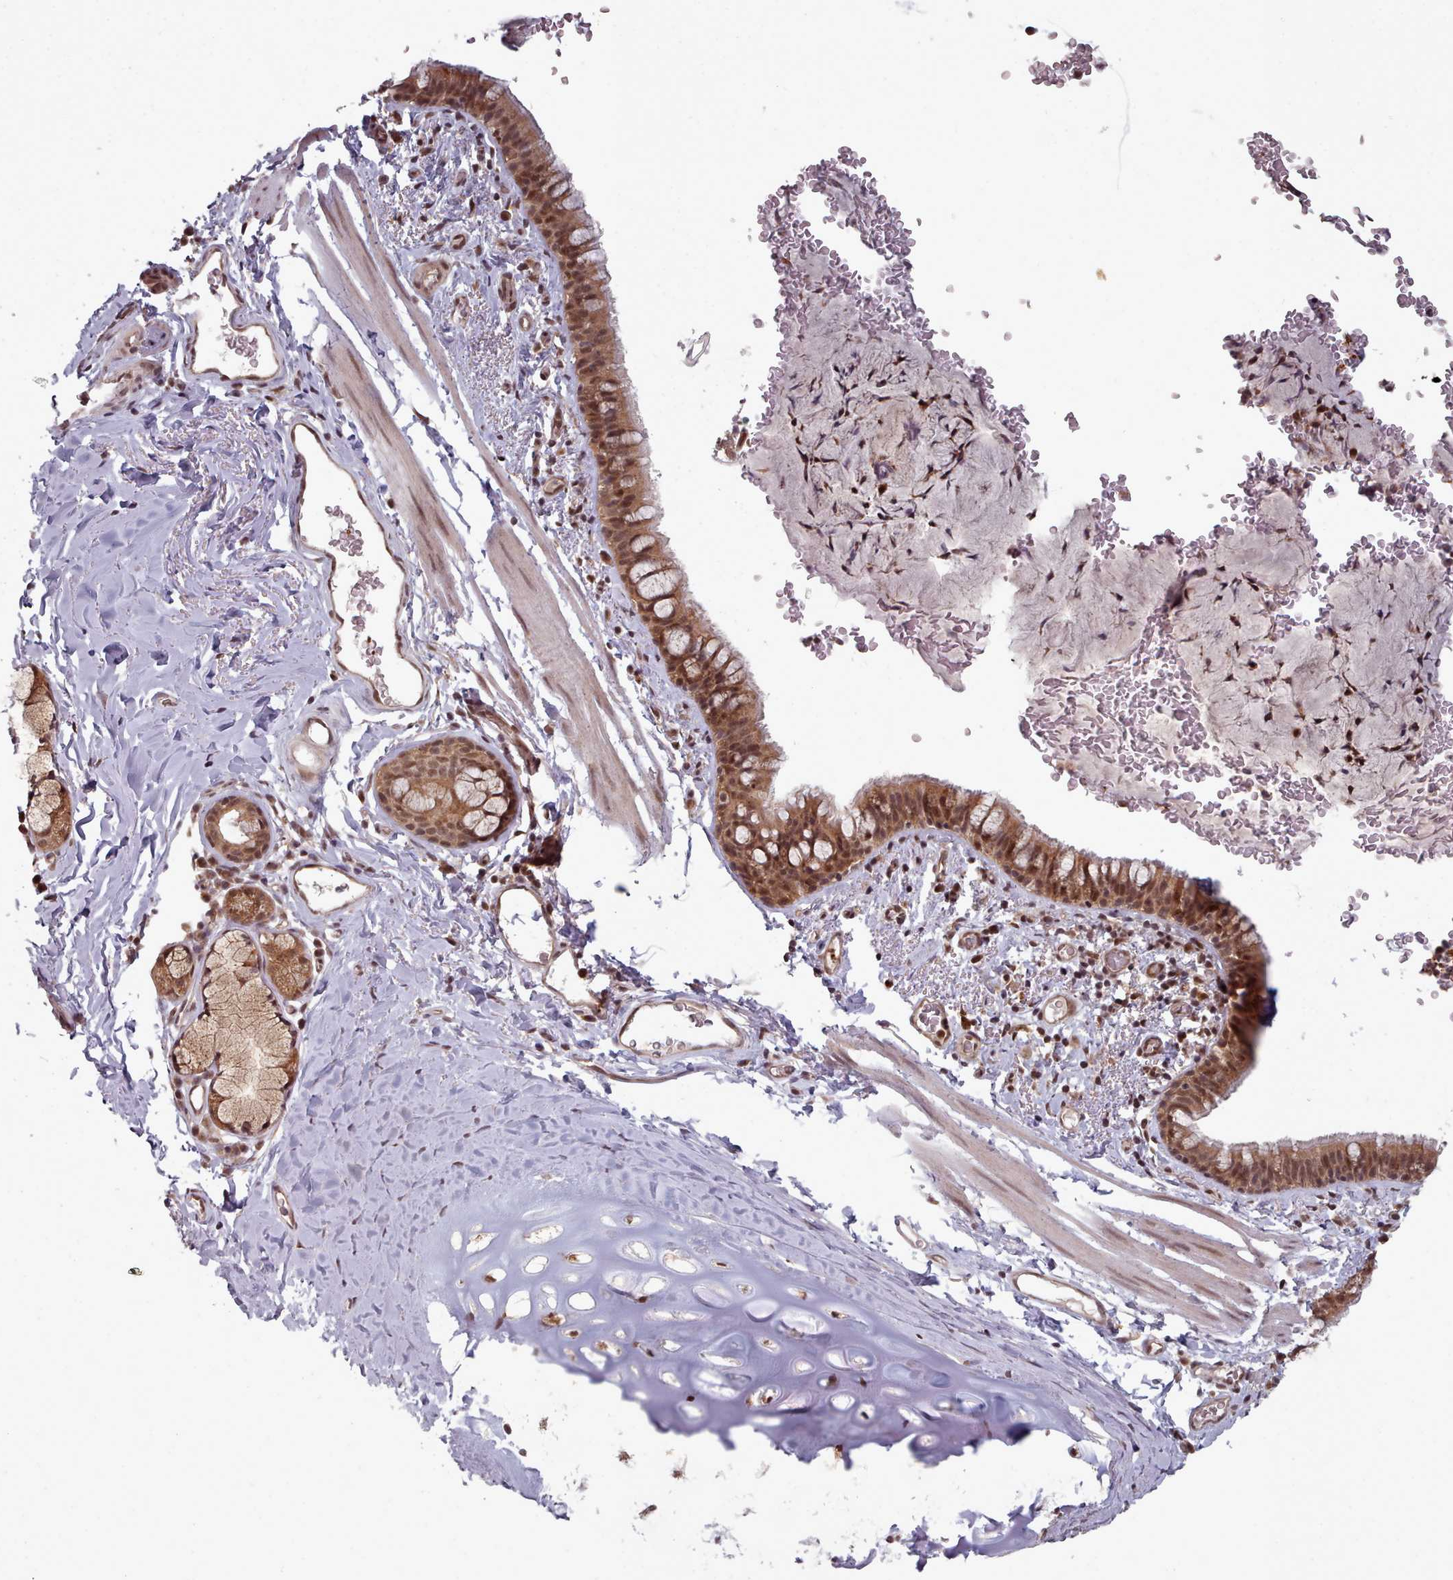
{"staining": {"intensity": "moderate", "quantity": ">75%", "location": "cytoplasmic/membranous,nuclear"}, "tissue": "bronchus", "cell_type": "Respiratory epithelial cells", "image_type": "normal", "snomed": [{"axis": "morphology", "description": "Normal tissue, NOS"}, {"axis": "topography", "description": "Cartilage tissue"}, {"axis": "topography", "description": "Bronchus"}], "caption": "A brown stain highlights moderate cytoplasmic/membranous,nuclear positivity of a protein in respiratory epithelial cells of unremarkable bronchus.", "gene": "DHX8", "patient": {"sex": "female", "age": 36}}